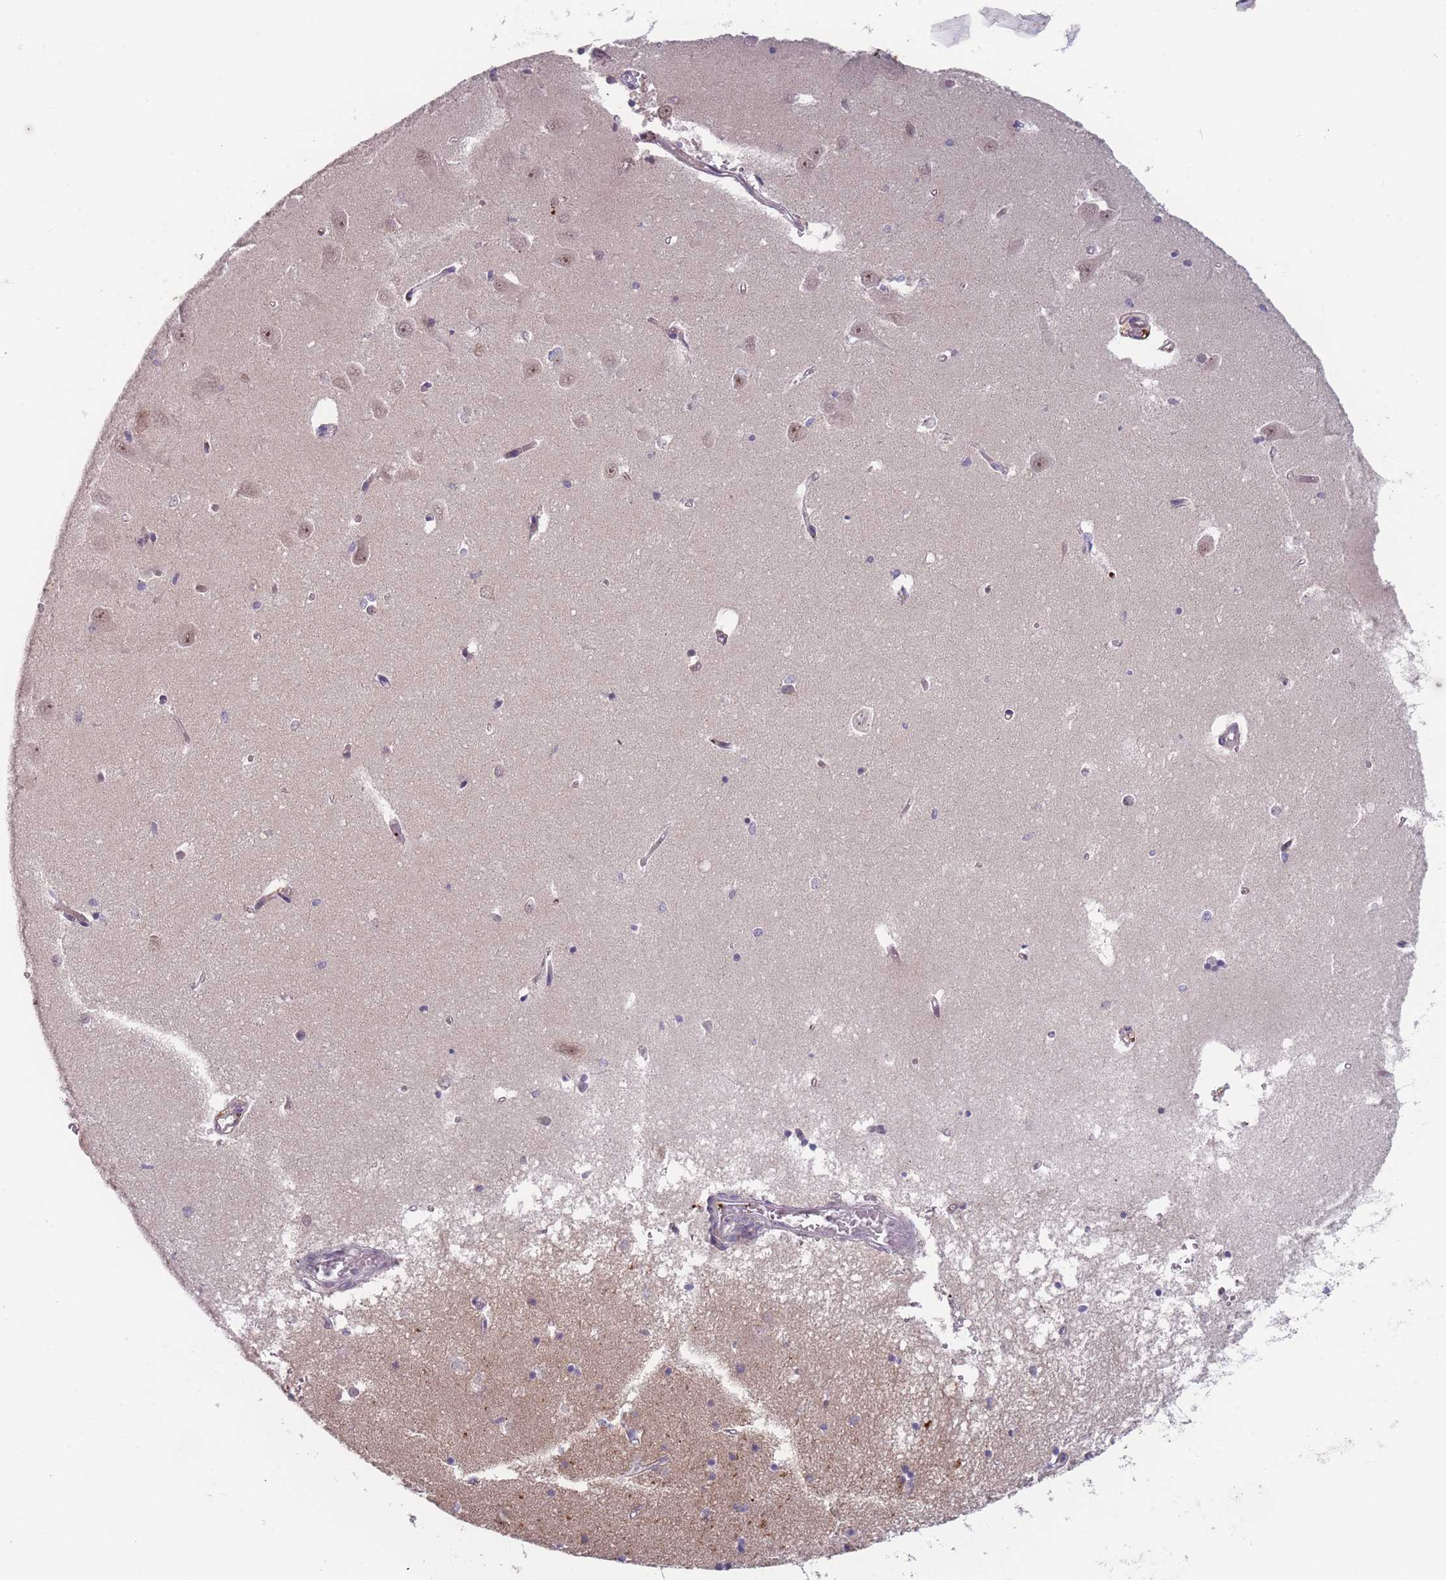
{"staining": {"intensity": "weak", "quantity": "<25%", "location": "nuclear"}, "tissue": "hippocampus", "cell_type": "Glial cells", "image_type": "normal", "snomed": [{"axis": "morphology", "description": "Normal tissue, NOS"}, {"axis": "topography", "description": "Hippocampus"}], "caption": "This histopathology image is of benign hippocampus stained with IHC to label a protein in brown with the nuclei are counter-stained blue. There is no staining in glial cells. (Brightfield microscopy of DAB (3,3'-diaminobenzidine) IHC at high magnification).", "gene": "TMEM232", "patient": {"sex": "male", "age": 70}}